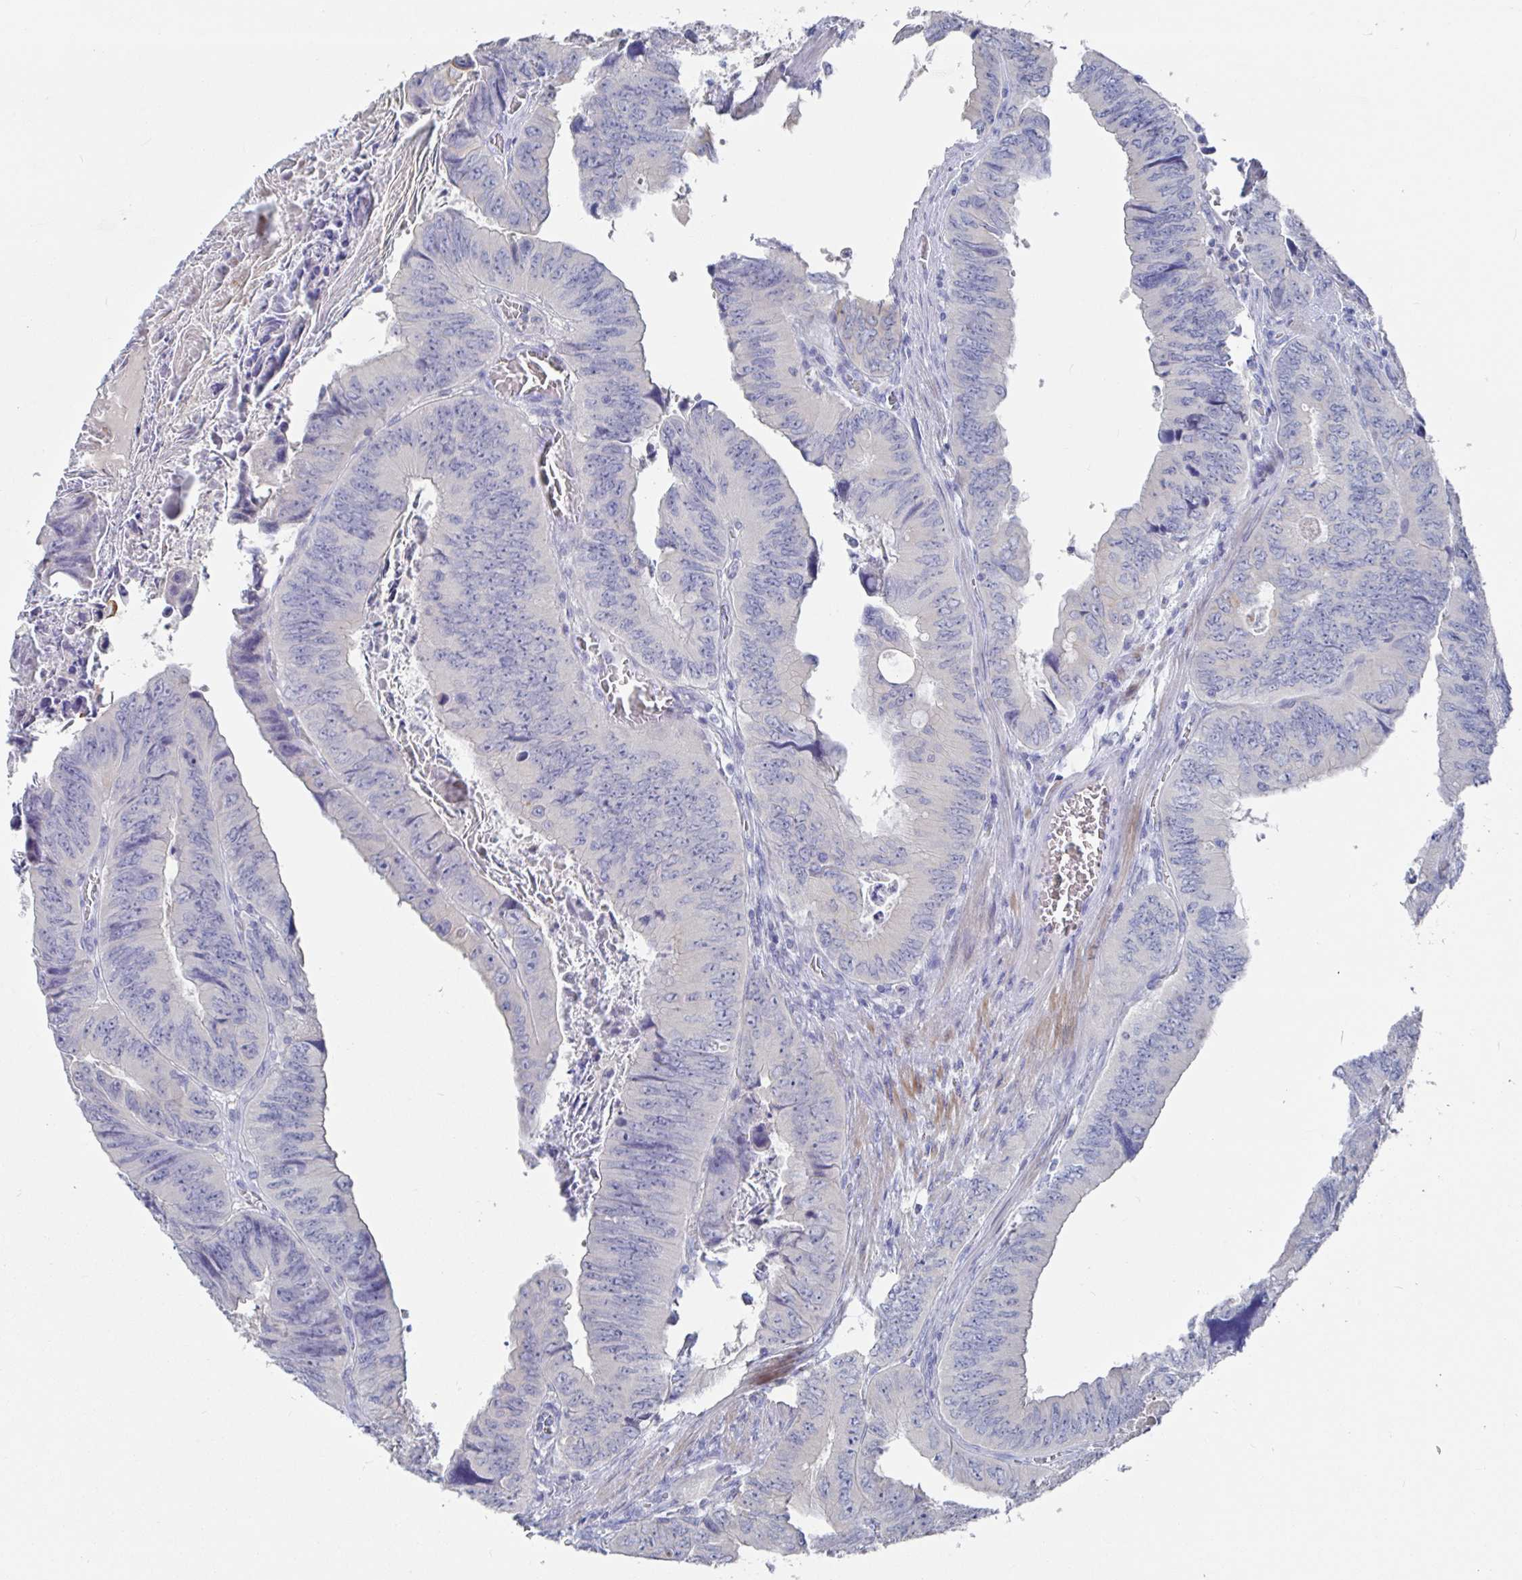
{"staining": {"intensity": "negative", "quantity": "none", "location": "none"}, "tissue": "colorectal cancer", "cell_type": "Tumor cells", "image_type": "cancer", "snomed": [{"axis": "morphology", "description": "Adenocarcinoma, NOS"}, {"axis": "topography", "description": "Colon"}], "caption": "This is a histopathology image of immunohistochemistry staining of colorectal cancer (adenocarcinoma), which shows no staining in tumor cells.", "gene": "GPR148", "patient": {"sex": "female", "age": 84}}